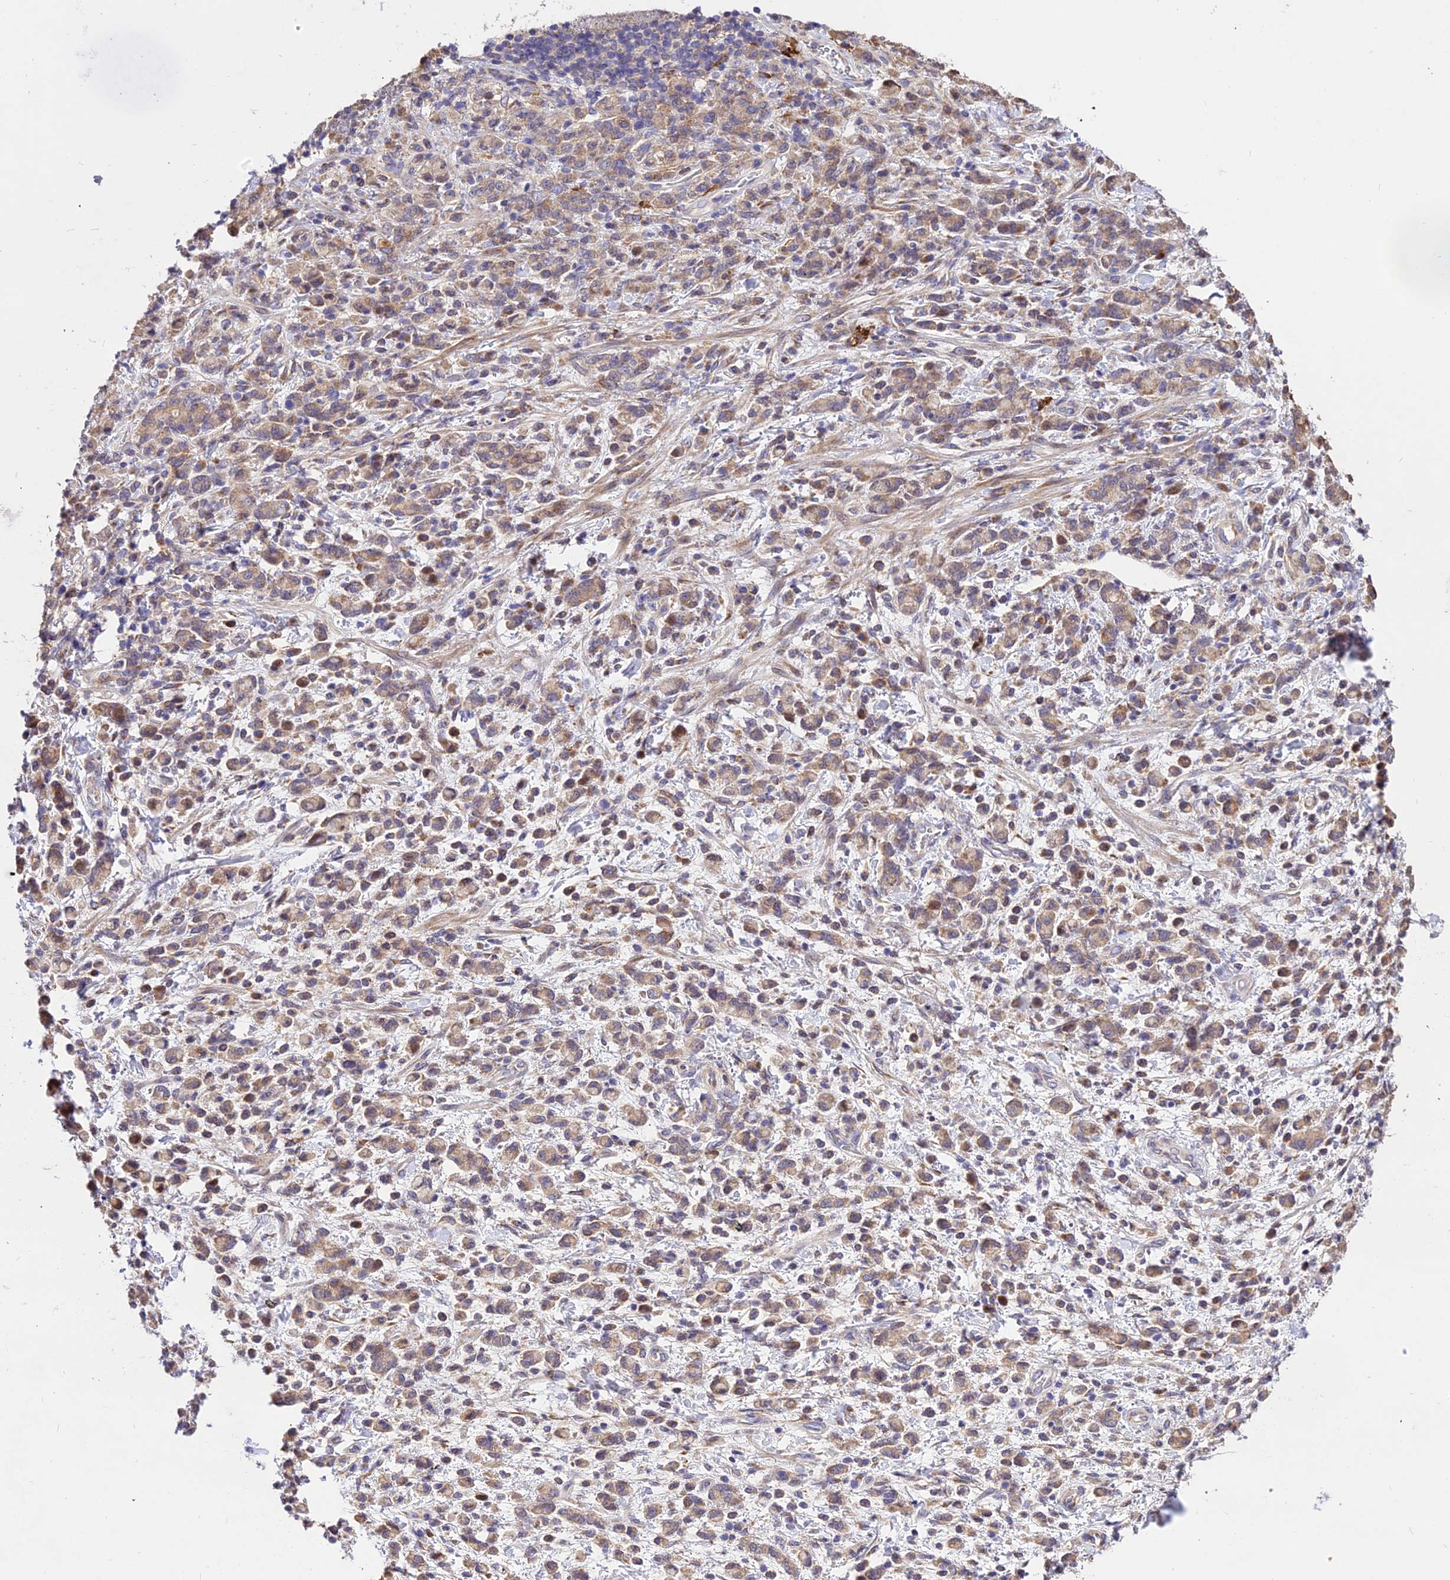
{"staining": {"intensity": "moderate", "quantity": ">75%", "location": "cytoplasmic/membranous"}, "tissue": "stomach cancer", "cell_type": "Tumor cells", "image_type": "cancer", "snomed": [{"axis": "morphology", "description": "Adenocarcinoma, NOS"}, {"axis": "topography", "description": "Stomach"}], "caption": "The image demonstrates a brown stain indicating the presence of a protein in the cytoplasmic/membranous of tumor cells in stomach cancer (adenocarcinoma).", "gene": "ROCK1", "patient": {"sex": "male", "age": 77}}